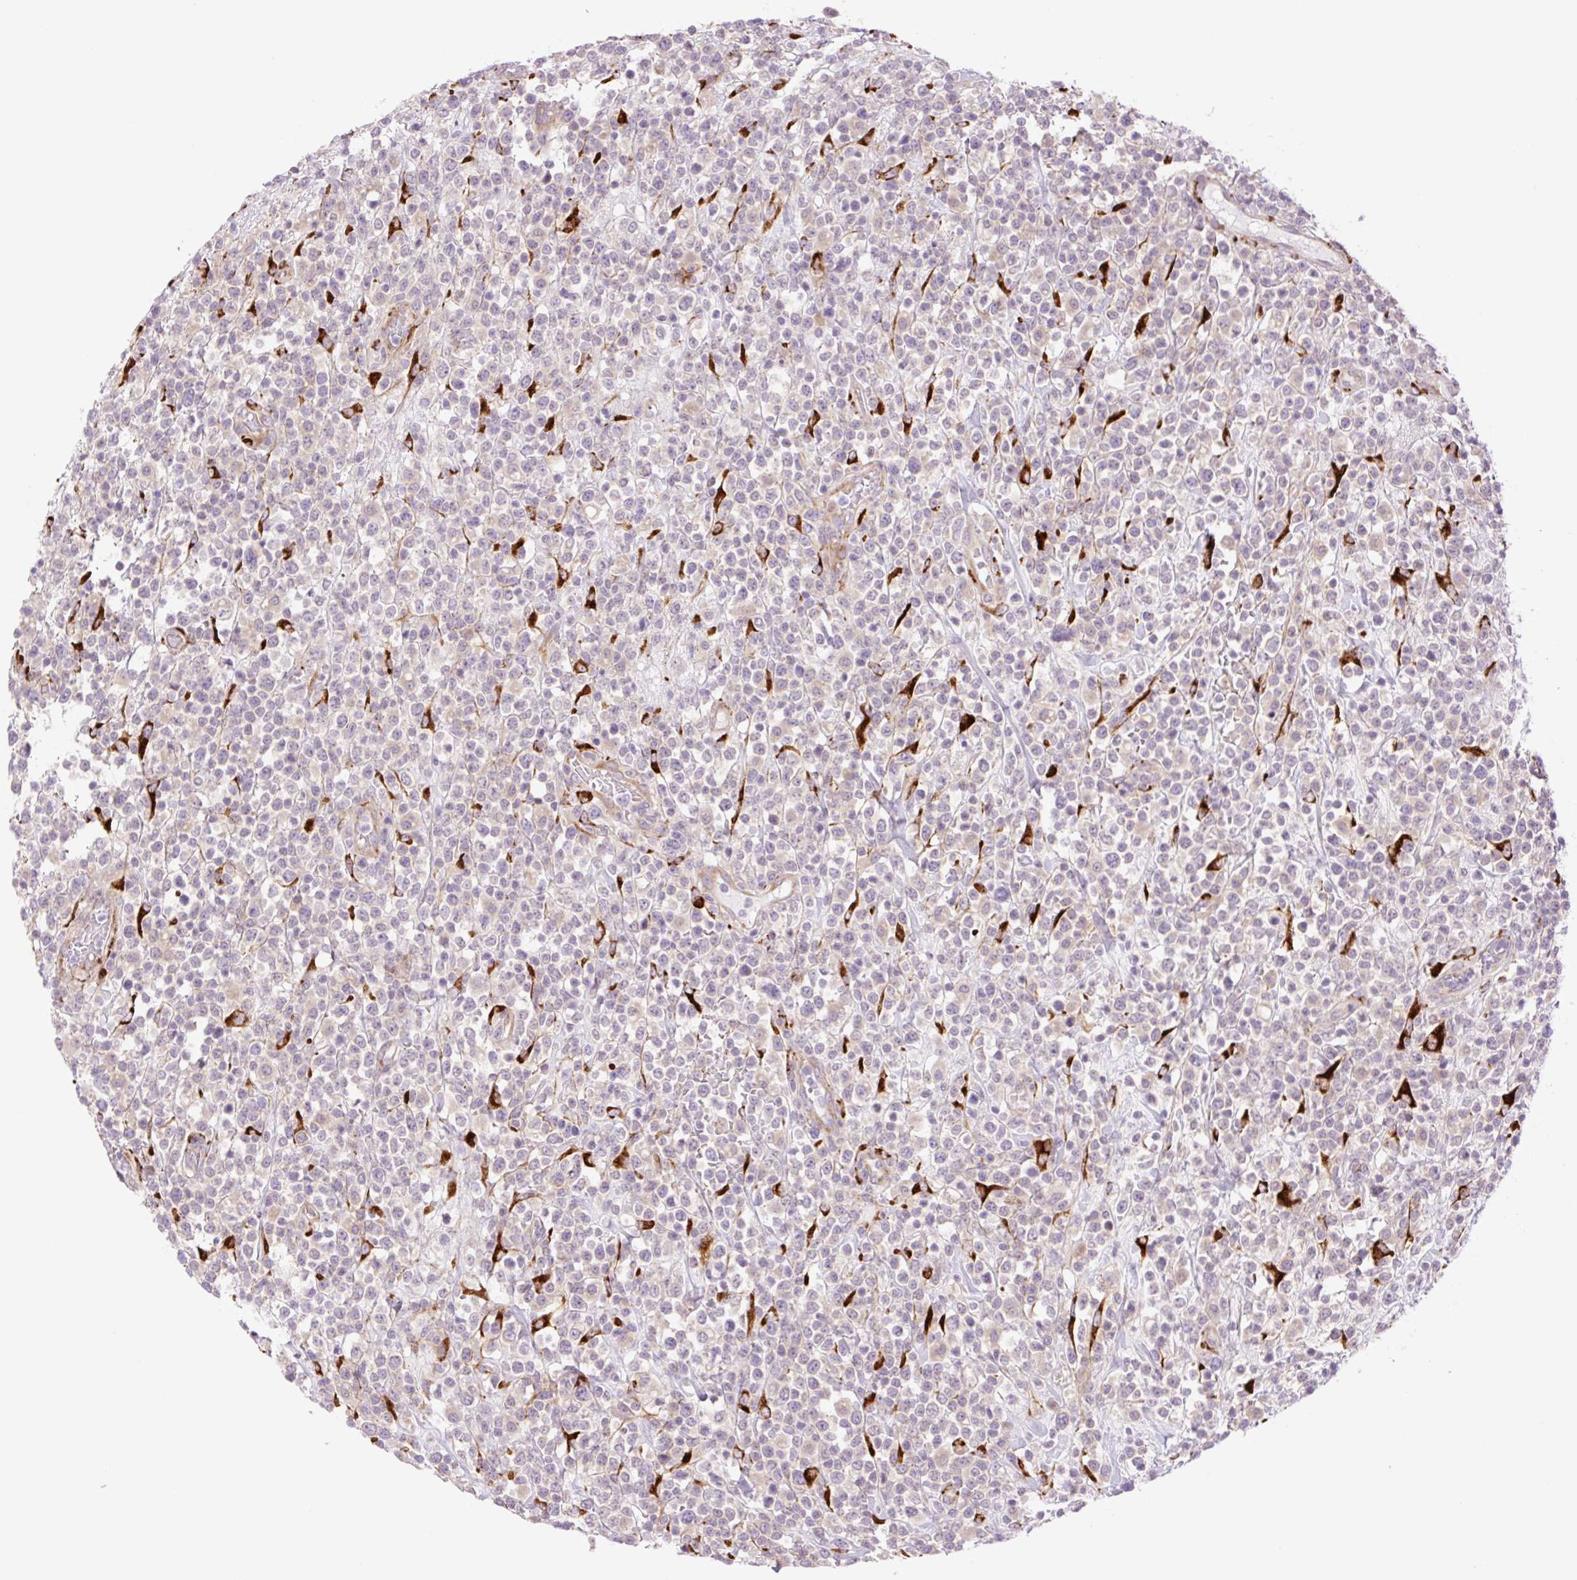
{"staining": {"intensity": "negative", "quantity": "none", "location": "none"}, "tissue": "lymphoma", "cell_type": "Tumor cells", "image_type": "cancer", "snomed": [{"axis": "morphology", "description": "Malignant lymphoma, non-Hodgkin's type, High grade"}, {"axis": "topography", "description": "Colon"}], "caption": "Tumor cells show no significant protein expression in lymphoma.", "gene": "COL5A1", "patient": {"sex": "female", "age": 53}}